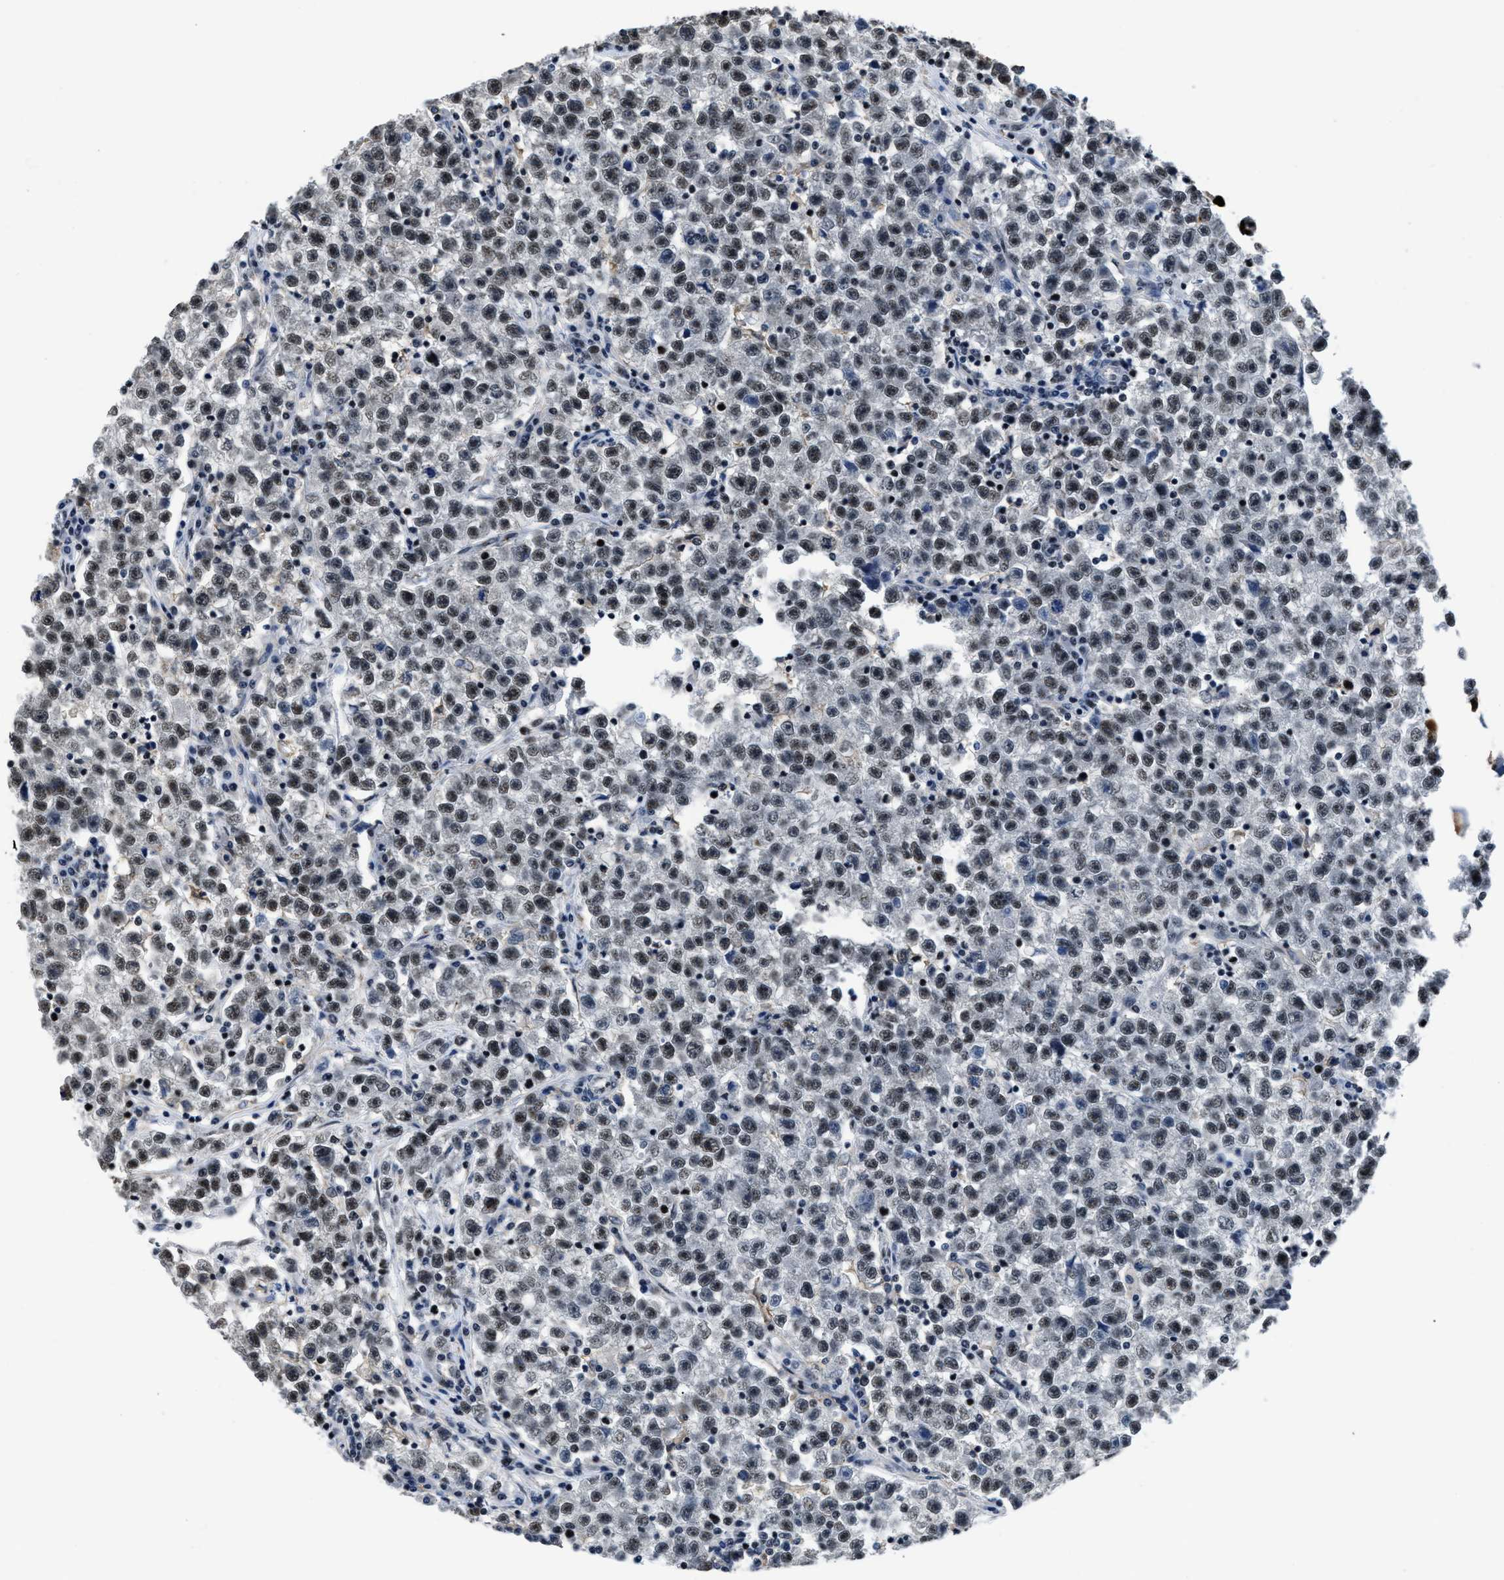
{"staining": {"intensity": "moderate", "quantity": ">75%", "location": "nuclear"}, "tissue": "testis cancer", "cell_type": "Tumor cells", "image_type": "cancer", "snomed": [{"axis": "morphology", "description": "Seminoma, NOS"}, {"axis": "topography", "description": "Testis"}], "caption": "Immunohistochemistry (IHC) histopathology image of testis cancer (seminoma) stained for a protein (brown), which exhibits medium levels of moderate nuclear positivity in about >75% of tumor cells.", "gene": "HNRNPH2", "patient": {"sex": "male", "age": 22}}